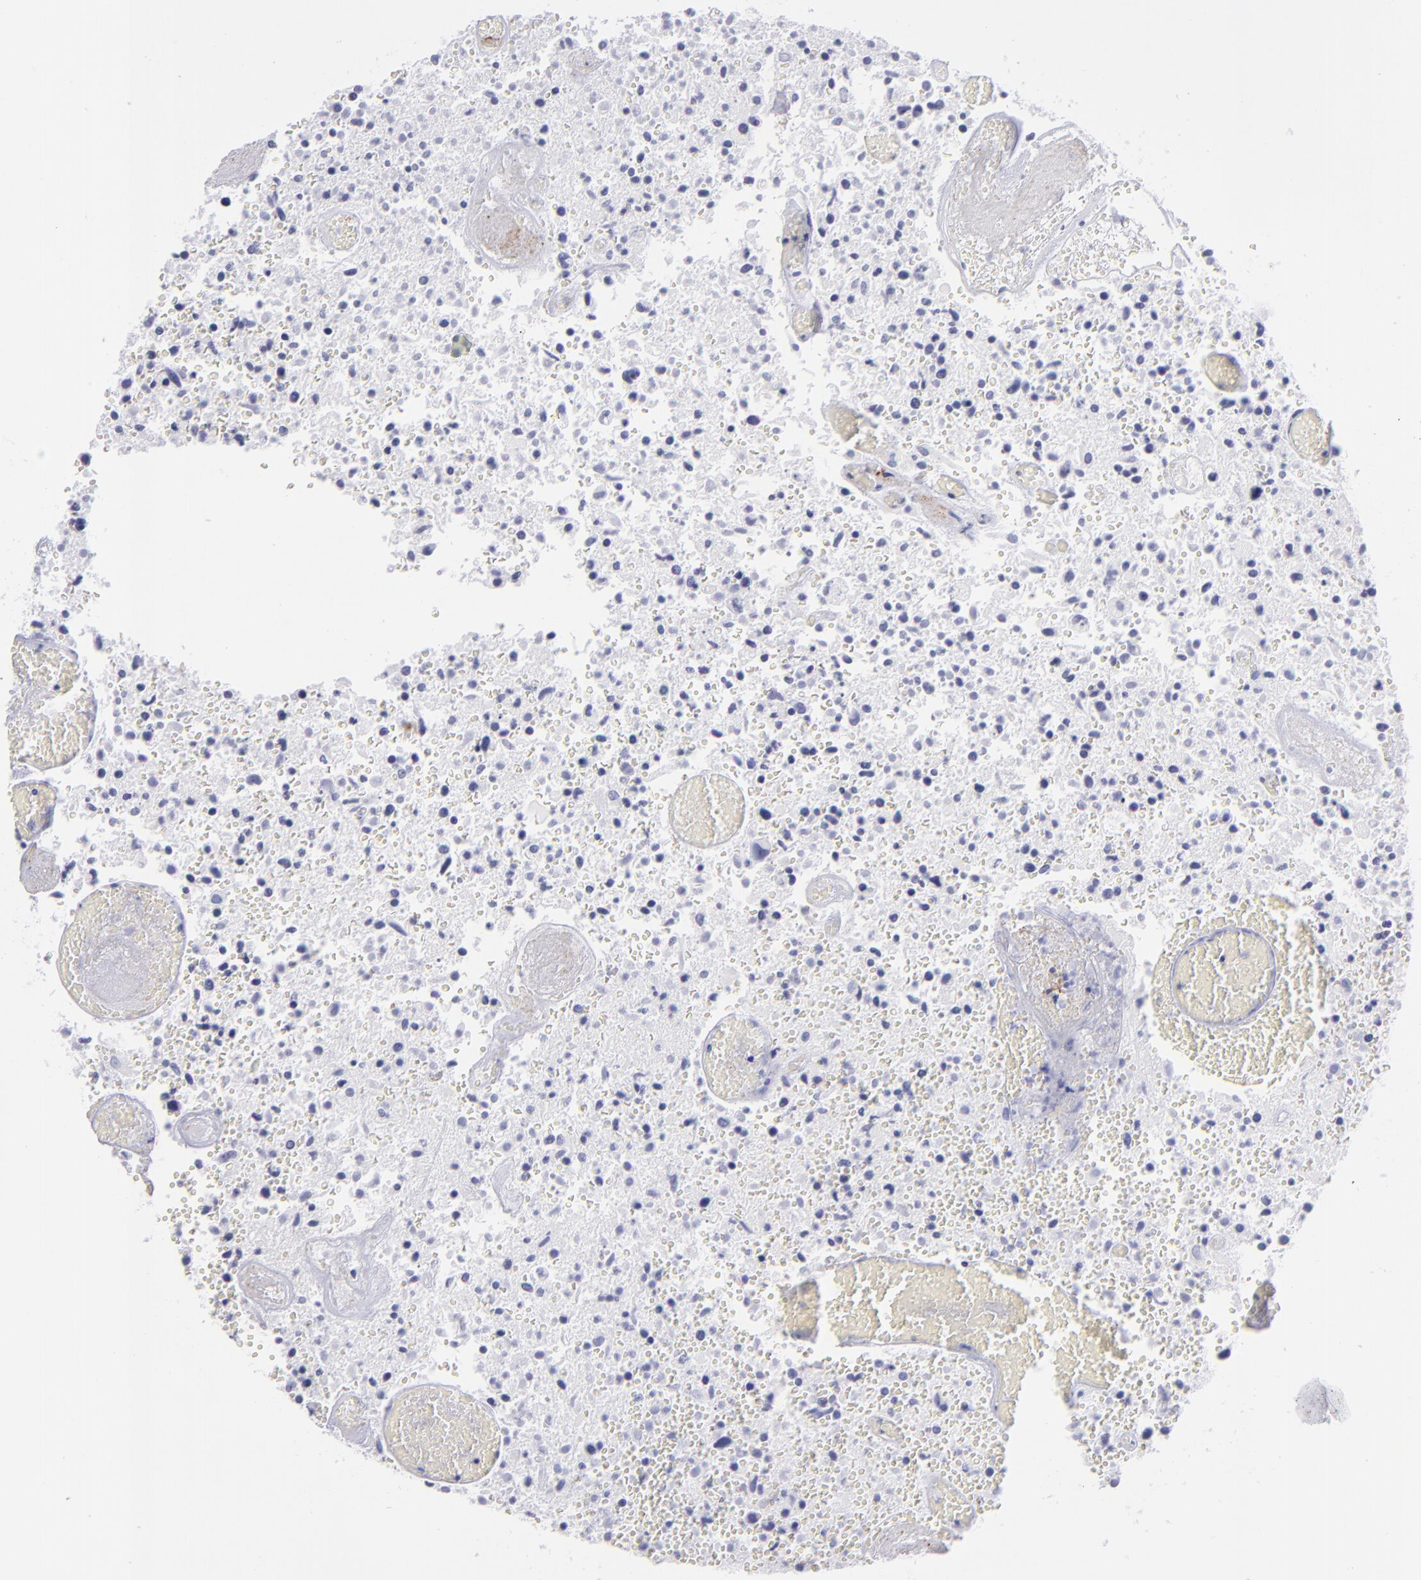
{"staining": {"intensity": "negative", "quantity": "none", "location": "none"}, "tissue": "glioma", "cell_type": "Tumor cells", "image_type": "cancer", "snomed": [{"axis": "morphology", "description": "Glioma, malignant, High grade"}, {"axis": "topography", "description": "Brain"}], "caption": "Tumor cells show no significant protein positivity in glioma.", "gene": "SELPLG", "patient": {"sex": "male", "age": 72}}